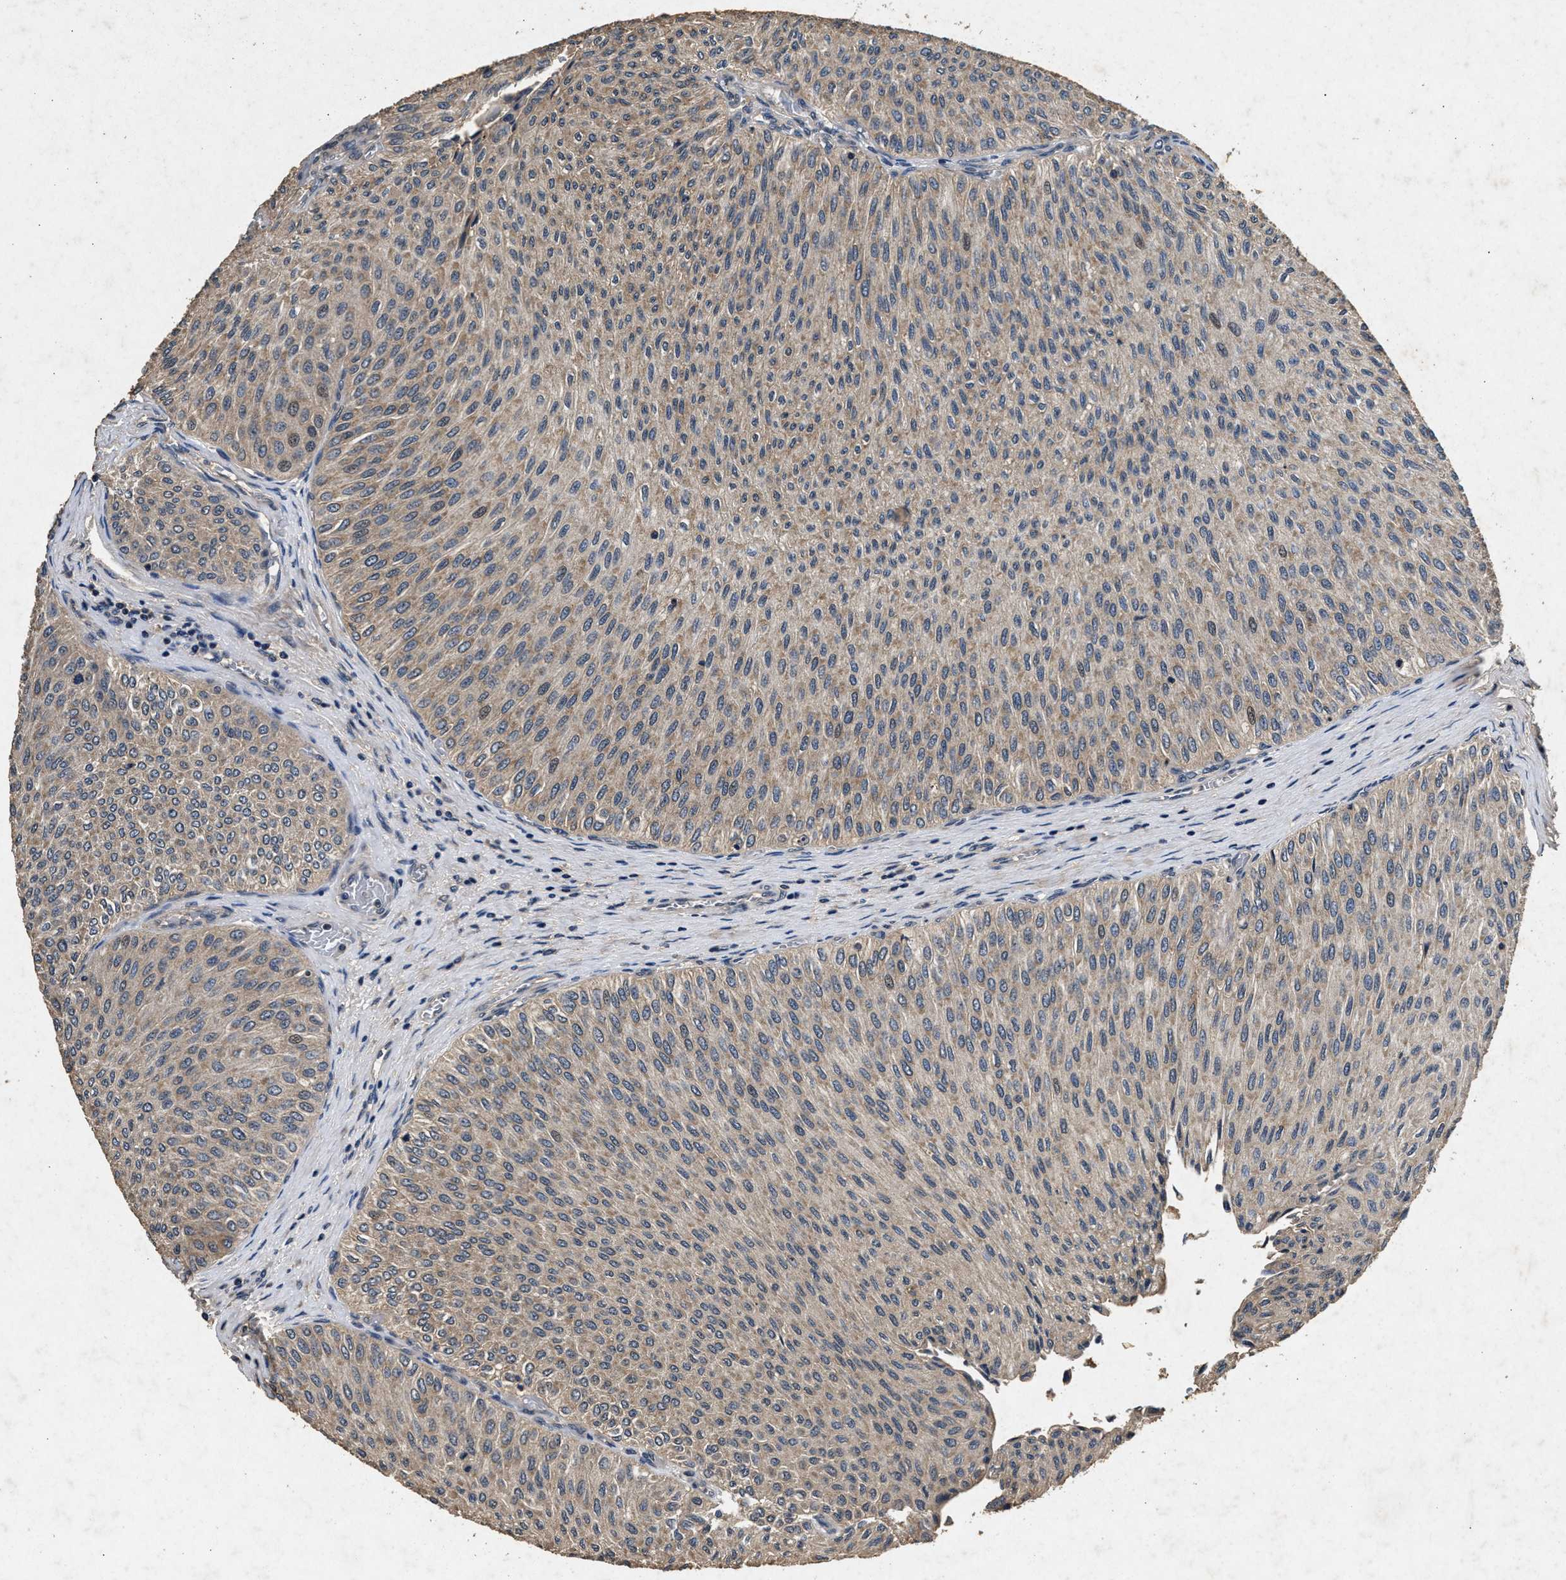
{"staining": {"intensity": "weak", "quantity": ">75%", "location": "cytoplasmic/membranous"}, "tissue": "urothelial cancer", "cell_type": "Tumor cells", "image_type": "cancer", "snomed": [{"axis": "morphology", "description": "Urothelial carcinoma, Low grade"}, {"axis": "topography", "description": "Urinary bladder"}], "caption": "About >75% of tumor cells in human urothelial cancer display weak cytoplasmic/membranous protein expression as visualized by brown immunohistochemical staining.", "gene": "PPP1CC", "patient": {"sex": "male", "age": 78}}